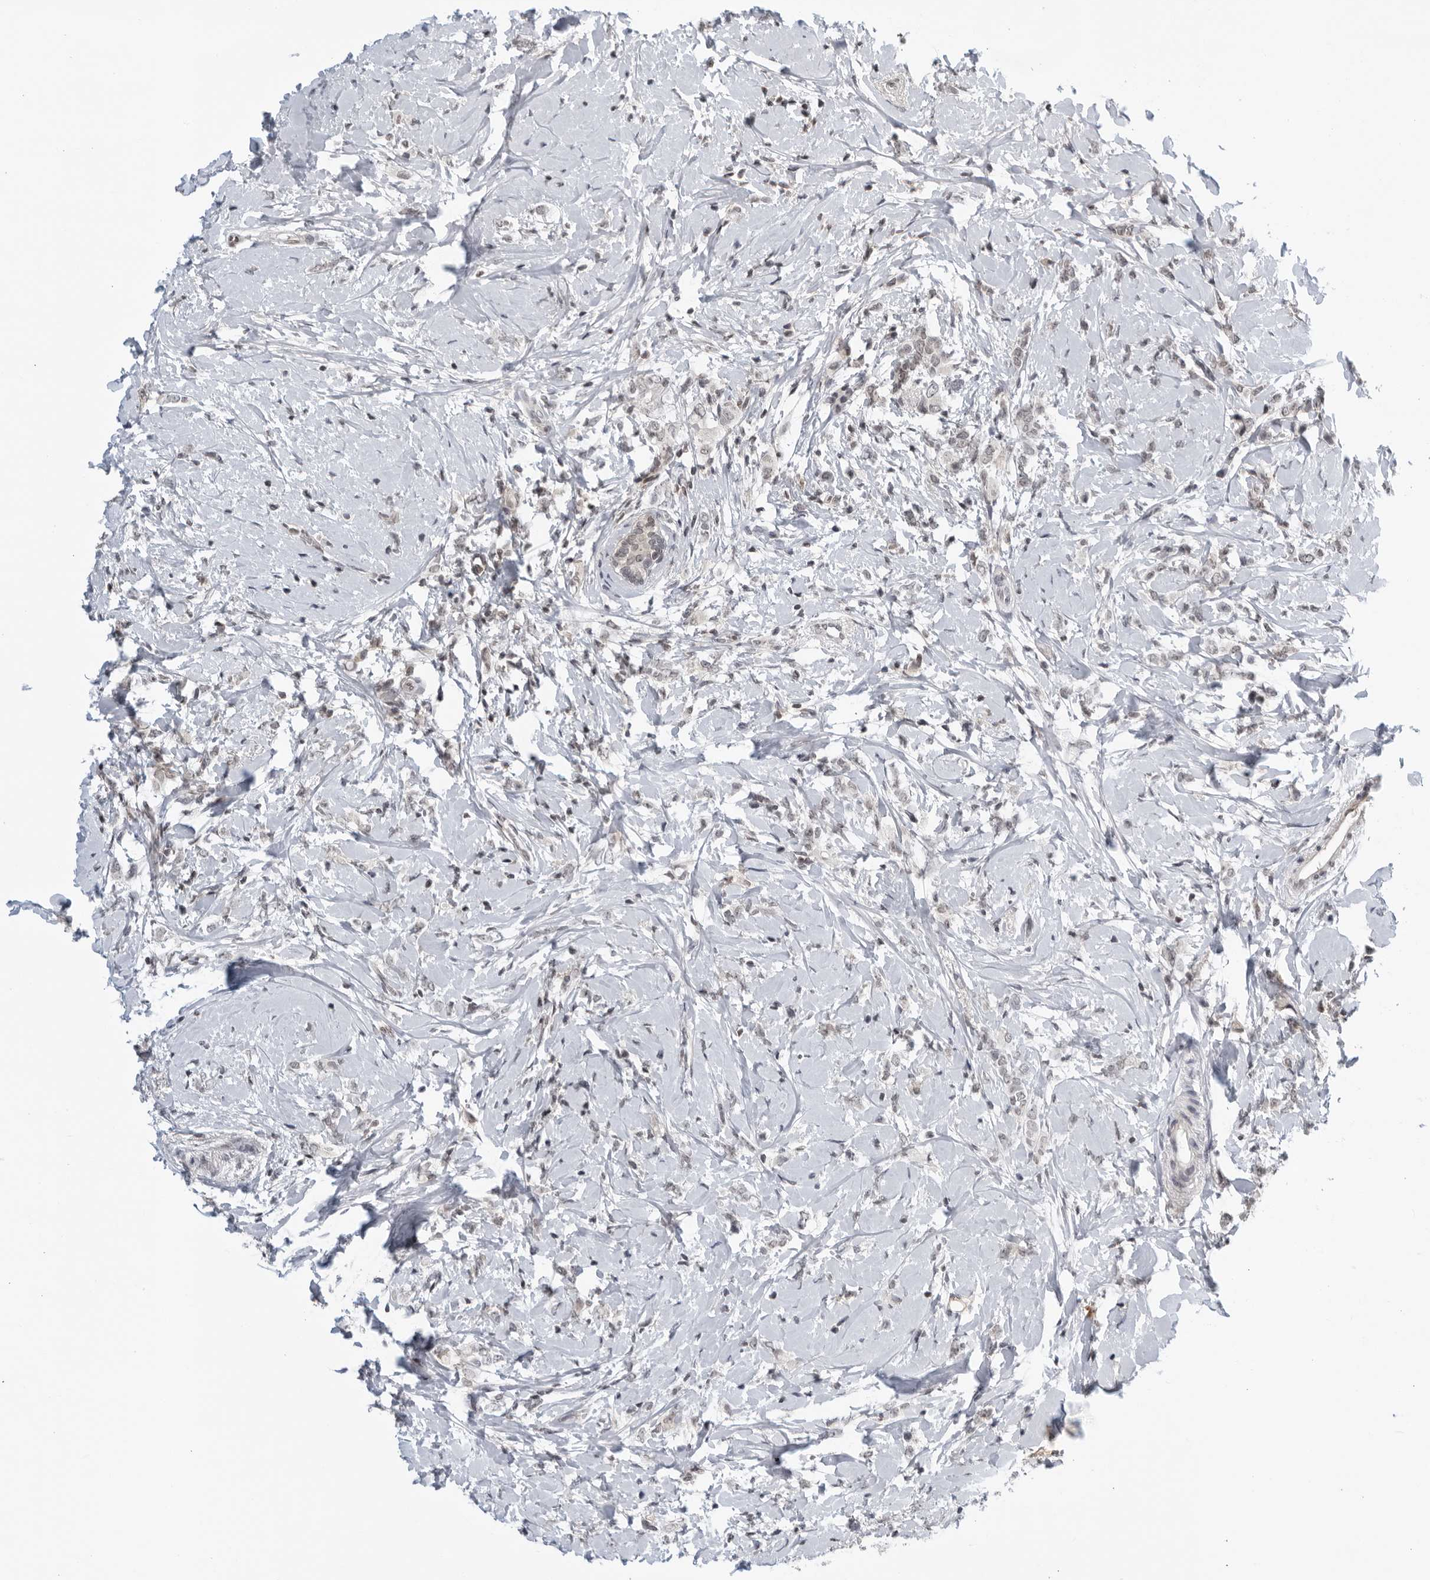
{"staining": {"intensity": "weak", "quantity": "25%-75%", "location": "nuclear"}, "tissue": "breast cancer", "cell_type": "Tumor cells", "image_type": "cancer", "snomed": [{"axis": "morphology", "description": "Normal tissue, NOS"}, {"axis": "morphology", "description": "Lobular carcinoma"}, {"axis": "topography", "description": "Breast"}], "caption": "IHC of breast cancer (lobular carcinoma) exhibits low levels of weak nuclear staining in approximately 25%-75% of tumor cells.", "gene": "CC2D1B", "patient": {"sex": "female", "age": 47}}